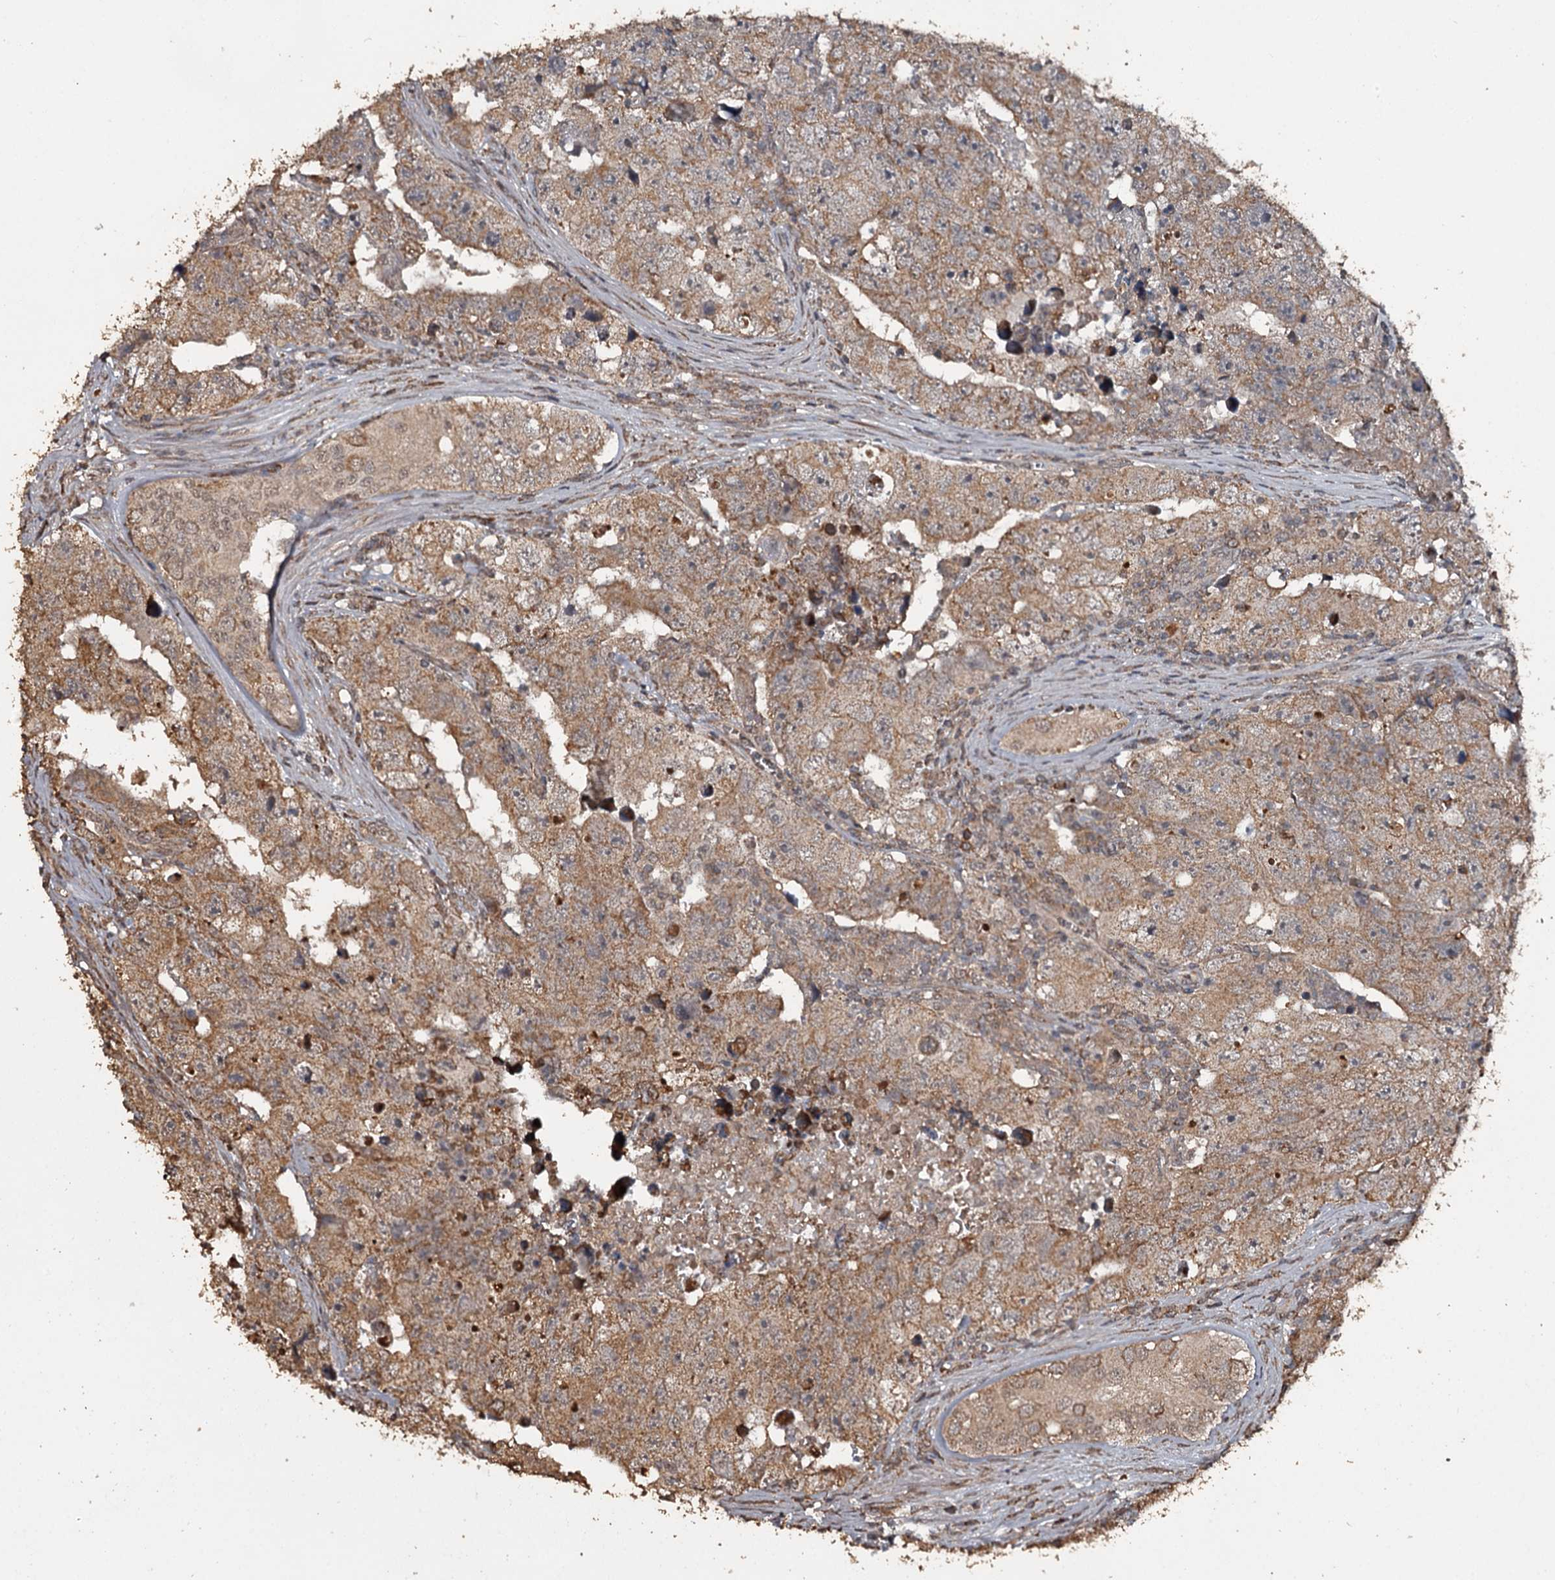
{"staining": {"intensity": "moderate", "quantity": ">75%", "location": "cytoplasmic/membranous"}, "tissue": "testis cancer", "cell_type": "Tumor cells", "image_type": "cancer", "snomed": [{"axis": "morphology", "description": "Carcinoma, Embryonal, NOS"}, {"axis": "topography", "description": "Testis"}], "caption": "IHC of testis embryonal carcinoma shows medium levels of moderate cytoplasmic/membranous positivity in approximately >75% of tumor cells. (brown staining indicates protein expression, while blue staining denotes nuclei).", "gene": "WIPI1", "patient": {"sex": "male", "age": 17}}